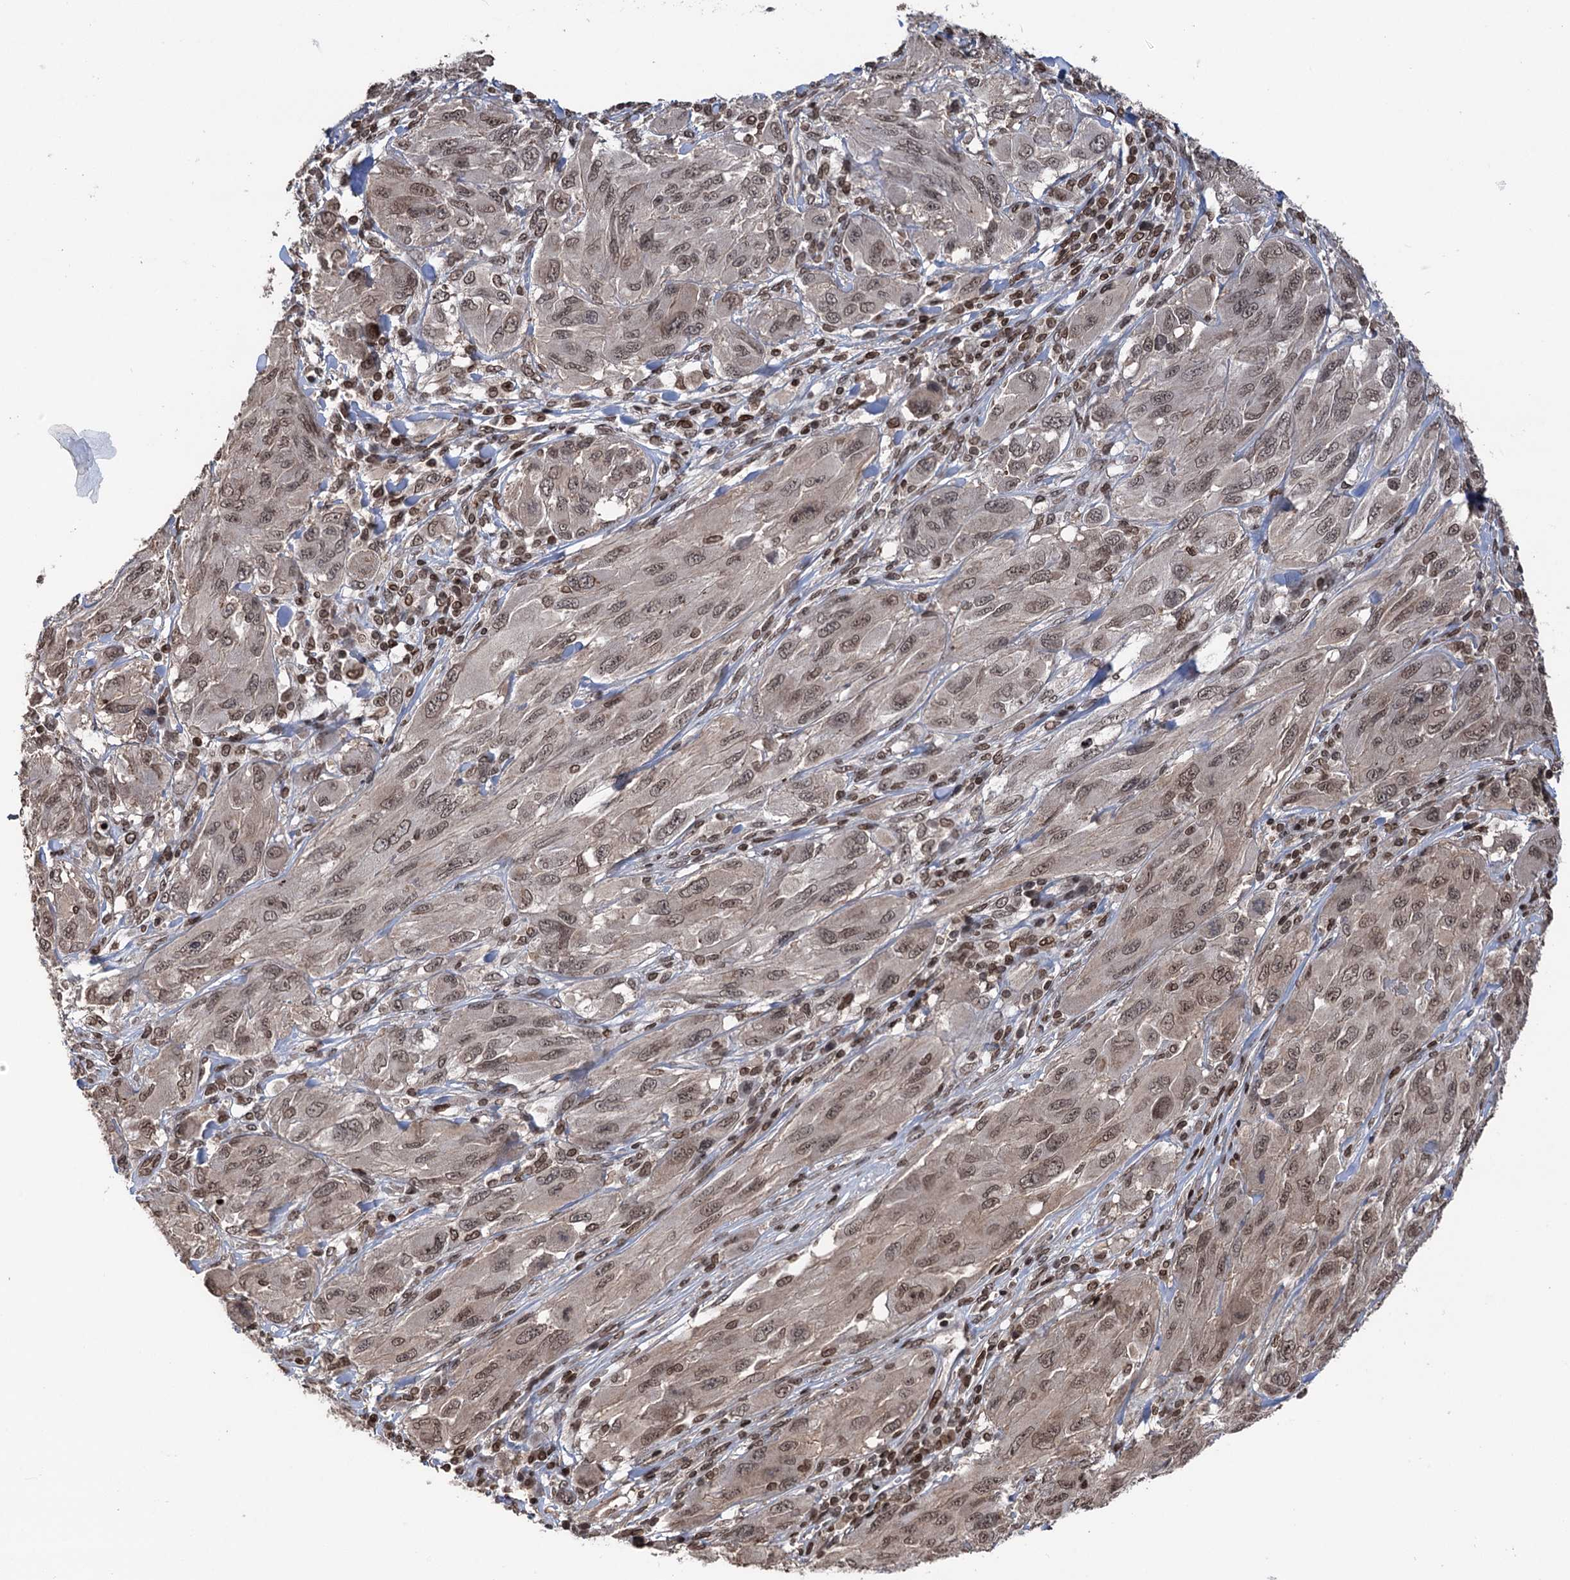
{"staining": {"intensity": "weak", "quantity": ">75%", "location": "nuclear"}, "tissue": "melanoma", "cell_type": "Tumor cells", "image_type": "cancer", "snomed": [{"axis": "morphology", "description": "Malignant melanoma, NOS"}, {"axis": "topography", "description": "Skin"}], "caption": "An immunohistochemistry (IHC) image of tumor tissue is shown. Protein staining in brown highlights weak nuclear positivity in malignant melanoma within tumor cells.", "gene": "CCDC77", "patient": {"sex": "female", "age": 91}}